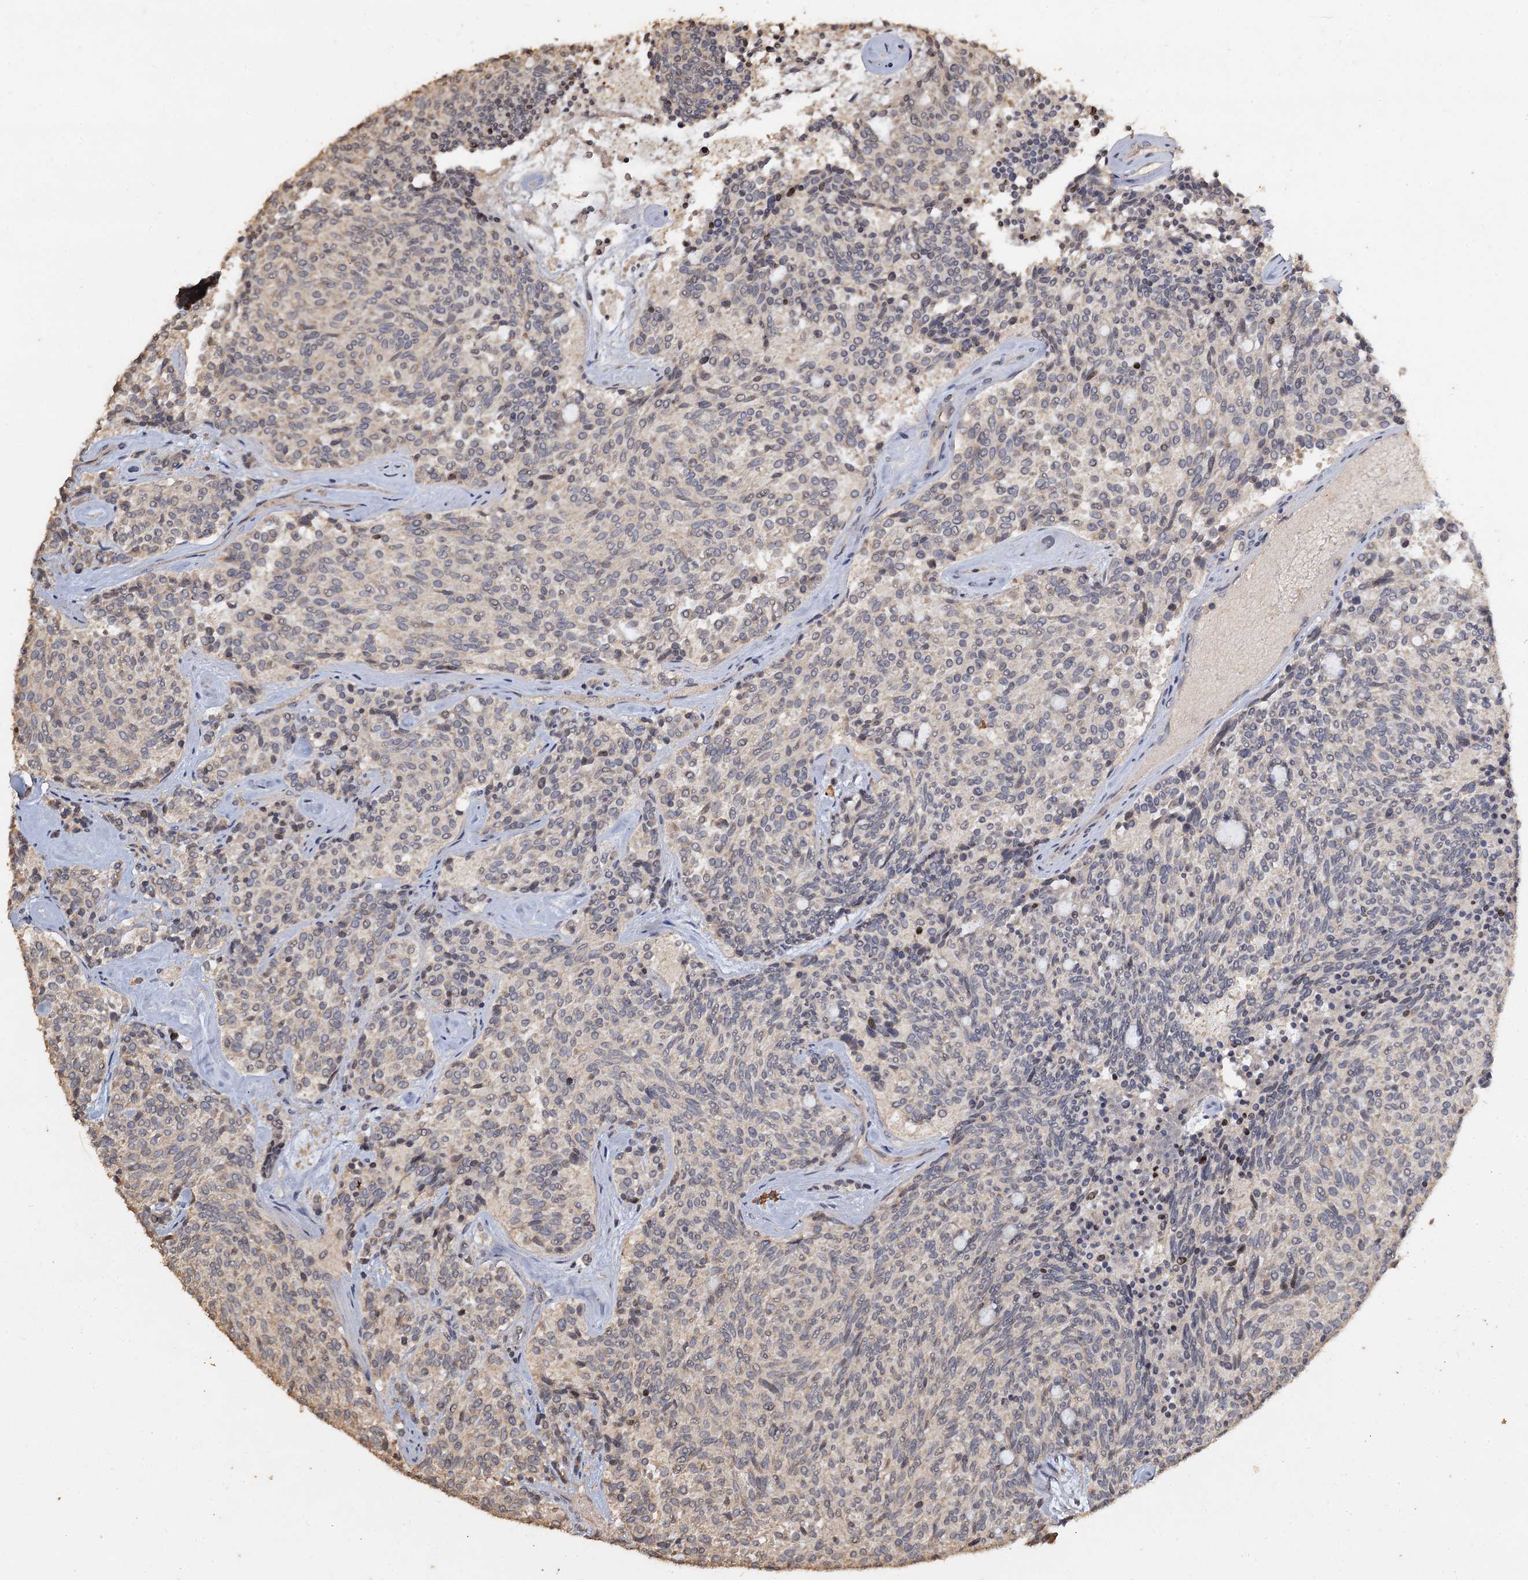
{"staining": {"intensity": "negative", "quantity": "none", "location": "none"}, "tissue": "carcinoid", "cell_type": "Tumor cells", "image_type": "cancer", "snomed": [{"axis": "morphology", "description": "Carcinoid, malignant, NOS"}, {"axis": "topography", "description": "Pancreas"}], "caption": "This image is of carcinoid stained with immunohistochemistry to label a protein in brown with the nuclei are counter-stained blue. There is no expression in tumor cells.", "gene": "CCDC61", "patient": {"sex": "female", "age": 54}}